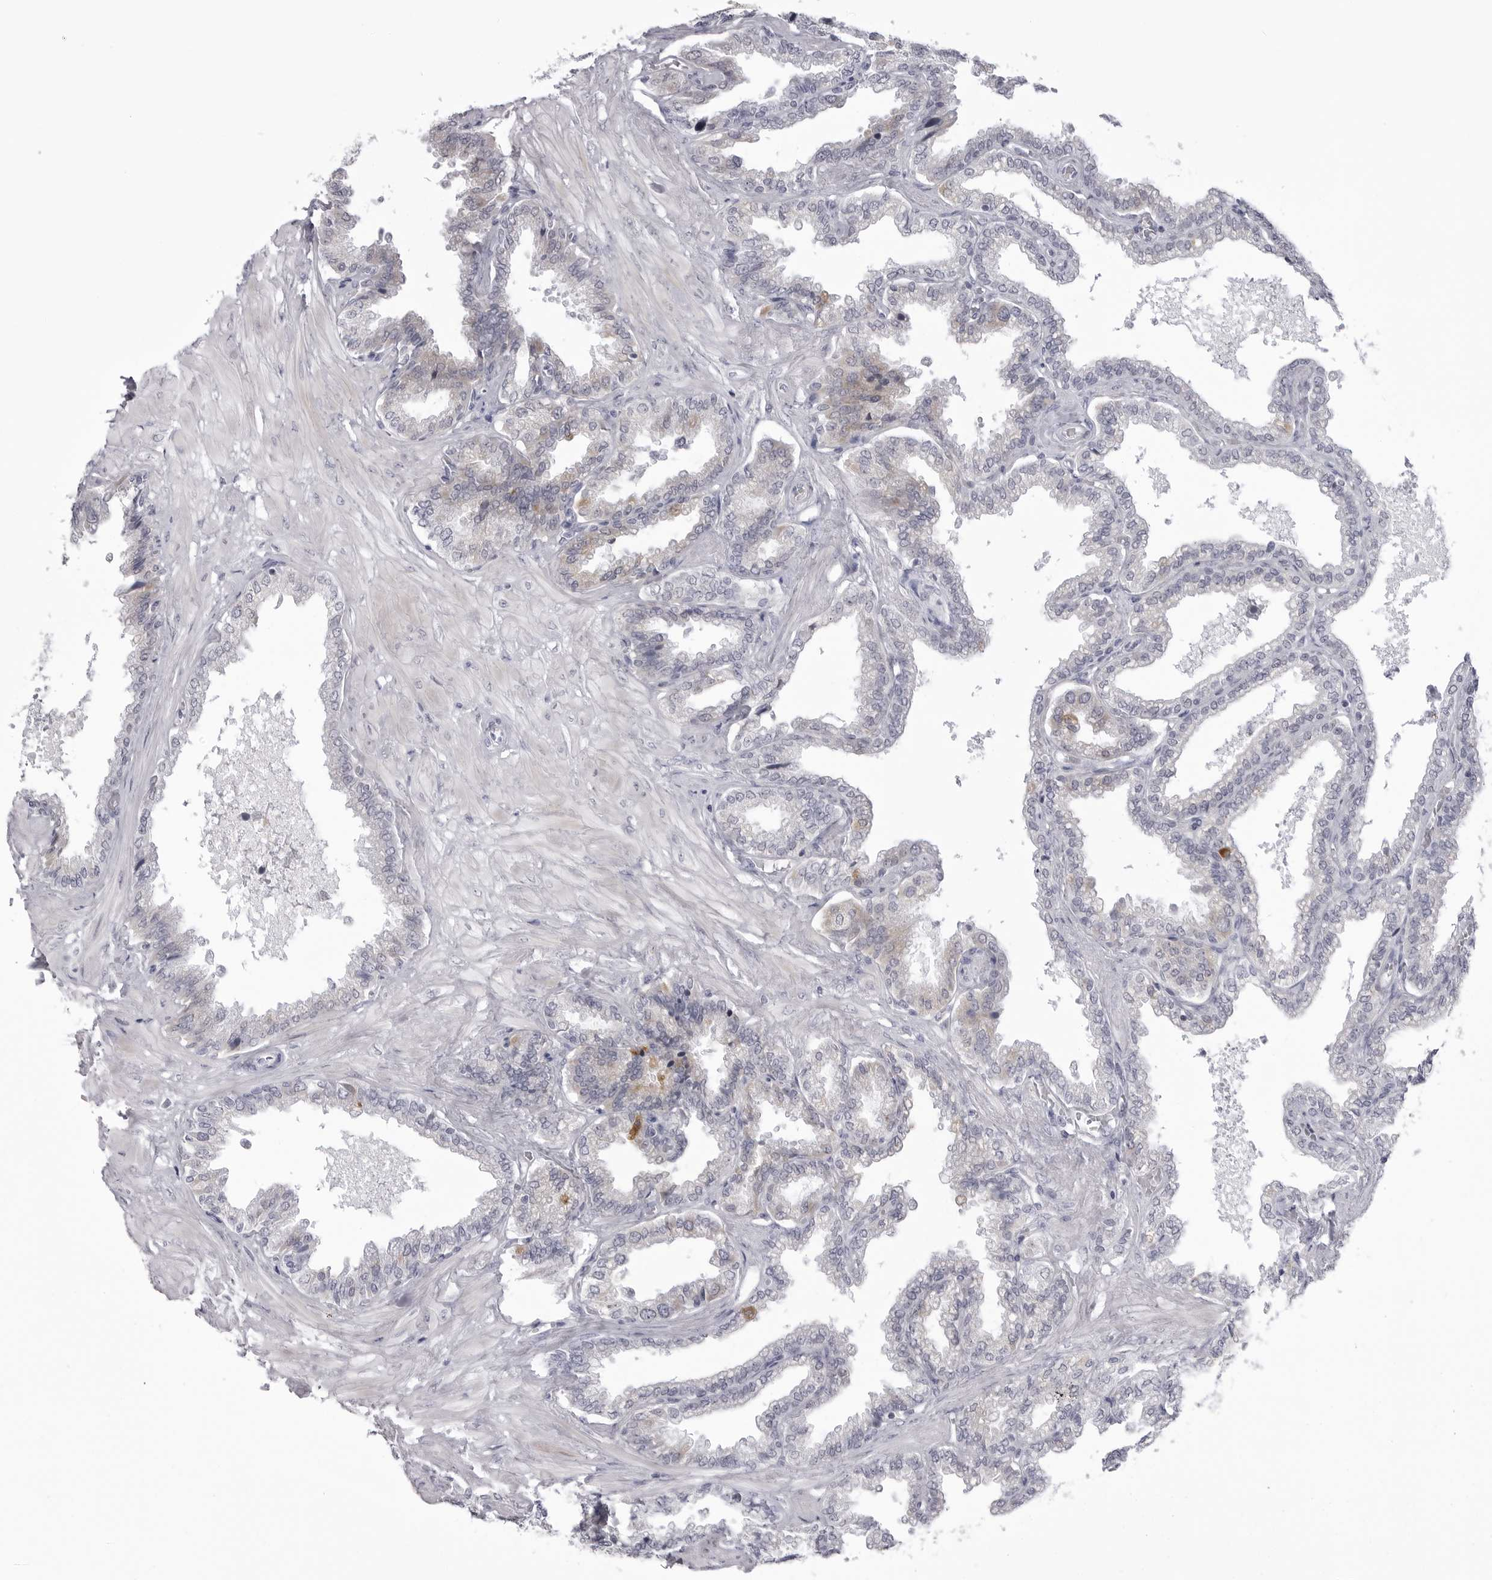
{"staining": {"intensity": "moderate", "quantity": "<25%", "location": "cytoplasmic/membranous"}, "tissue": "seminal vesicle", "cell_type": "Glandular cells", "image_type": "normal", "snomed": [{"axis": "morphology", "description": "Normal tissue, NOS"}, {"axis": "topography", "description": "Seminal veicle"}], "caption": "The immunohistochemical stain highlights moderate cytoplasmic/membranous staining in glandular cells of unremarkable seminal vesicle. The protein is stained brown, and the nuclei are stained in blue (DAB IHC with brightfield microscopy, high magnification).", "gene": "TUFM", "patient": {"sex": "male", "age": 46}}